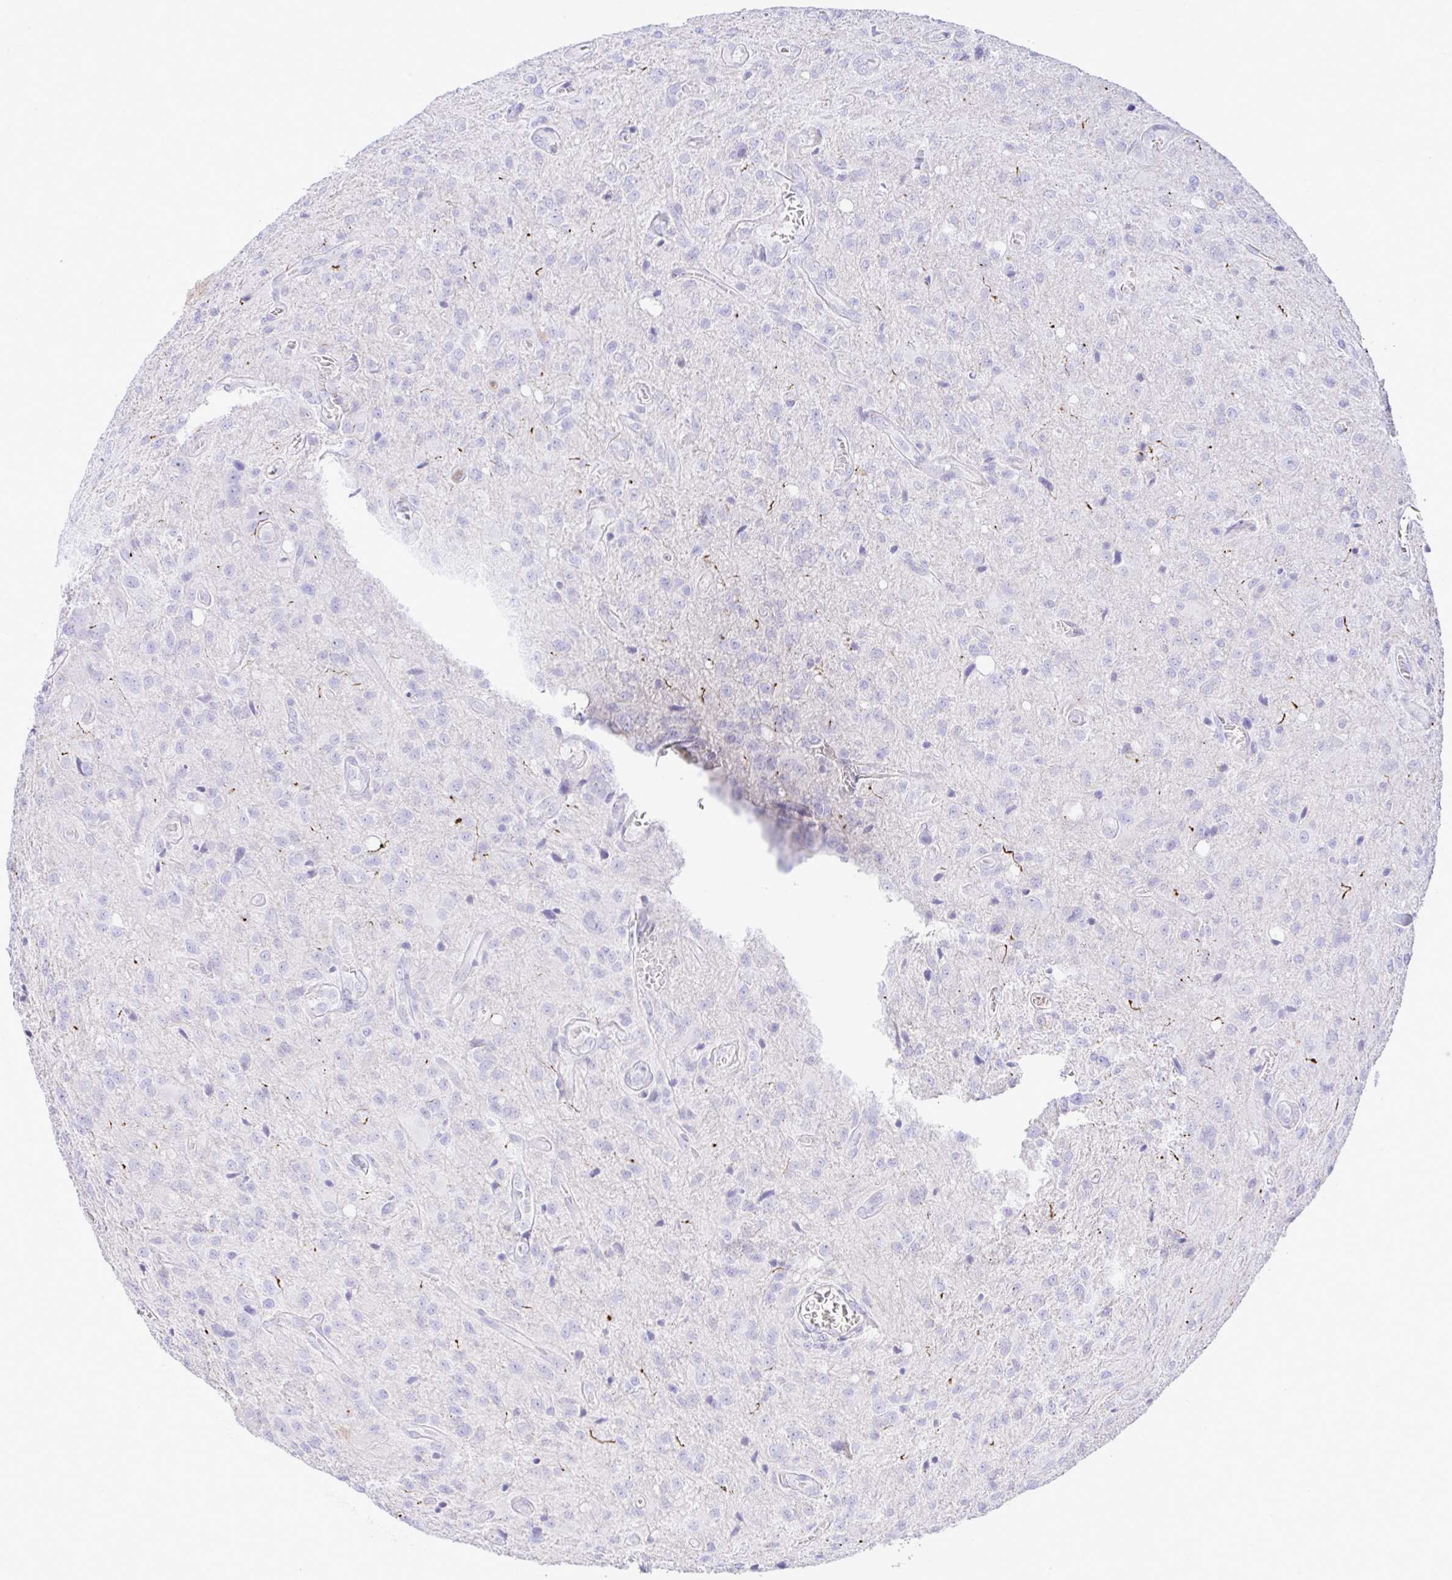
{"staining": {"intensity": "negative", "quantity": "none", "location": "none"}, "tissue": "glioma", "cell_type": "Tumor cells", "image_type": "cancer", "snomed": [{"axis": "morphology", "description": "Glioma, malignant, Low grade"}, {"axis": "topography", "description": "Brain"}], "caption": "Protein analysis of malignant glioma (low-grade) reveals no significant positivity in tumor cells.", "gene": "ZNF221", "patient": {"sex": "male", "age": 66}}